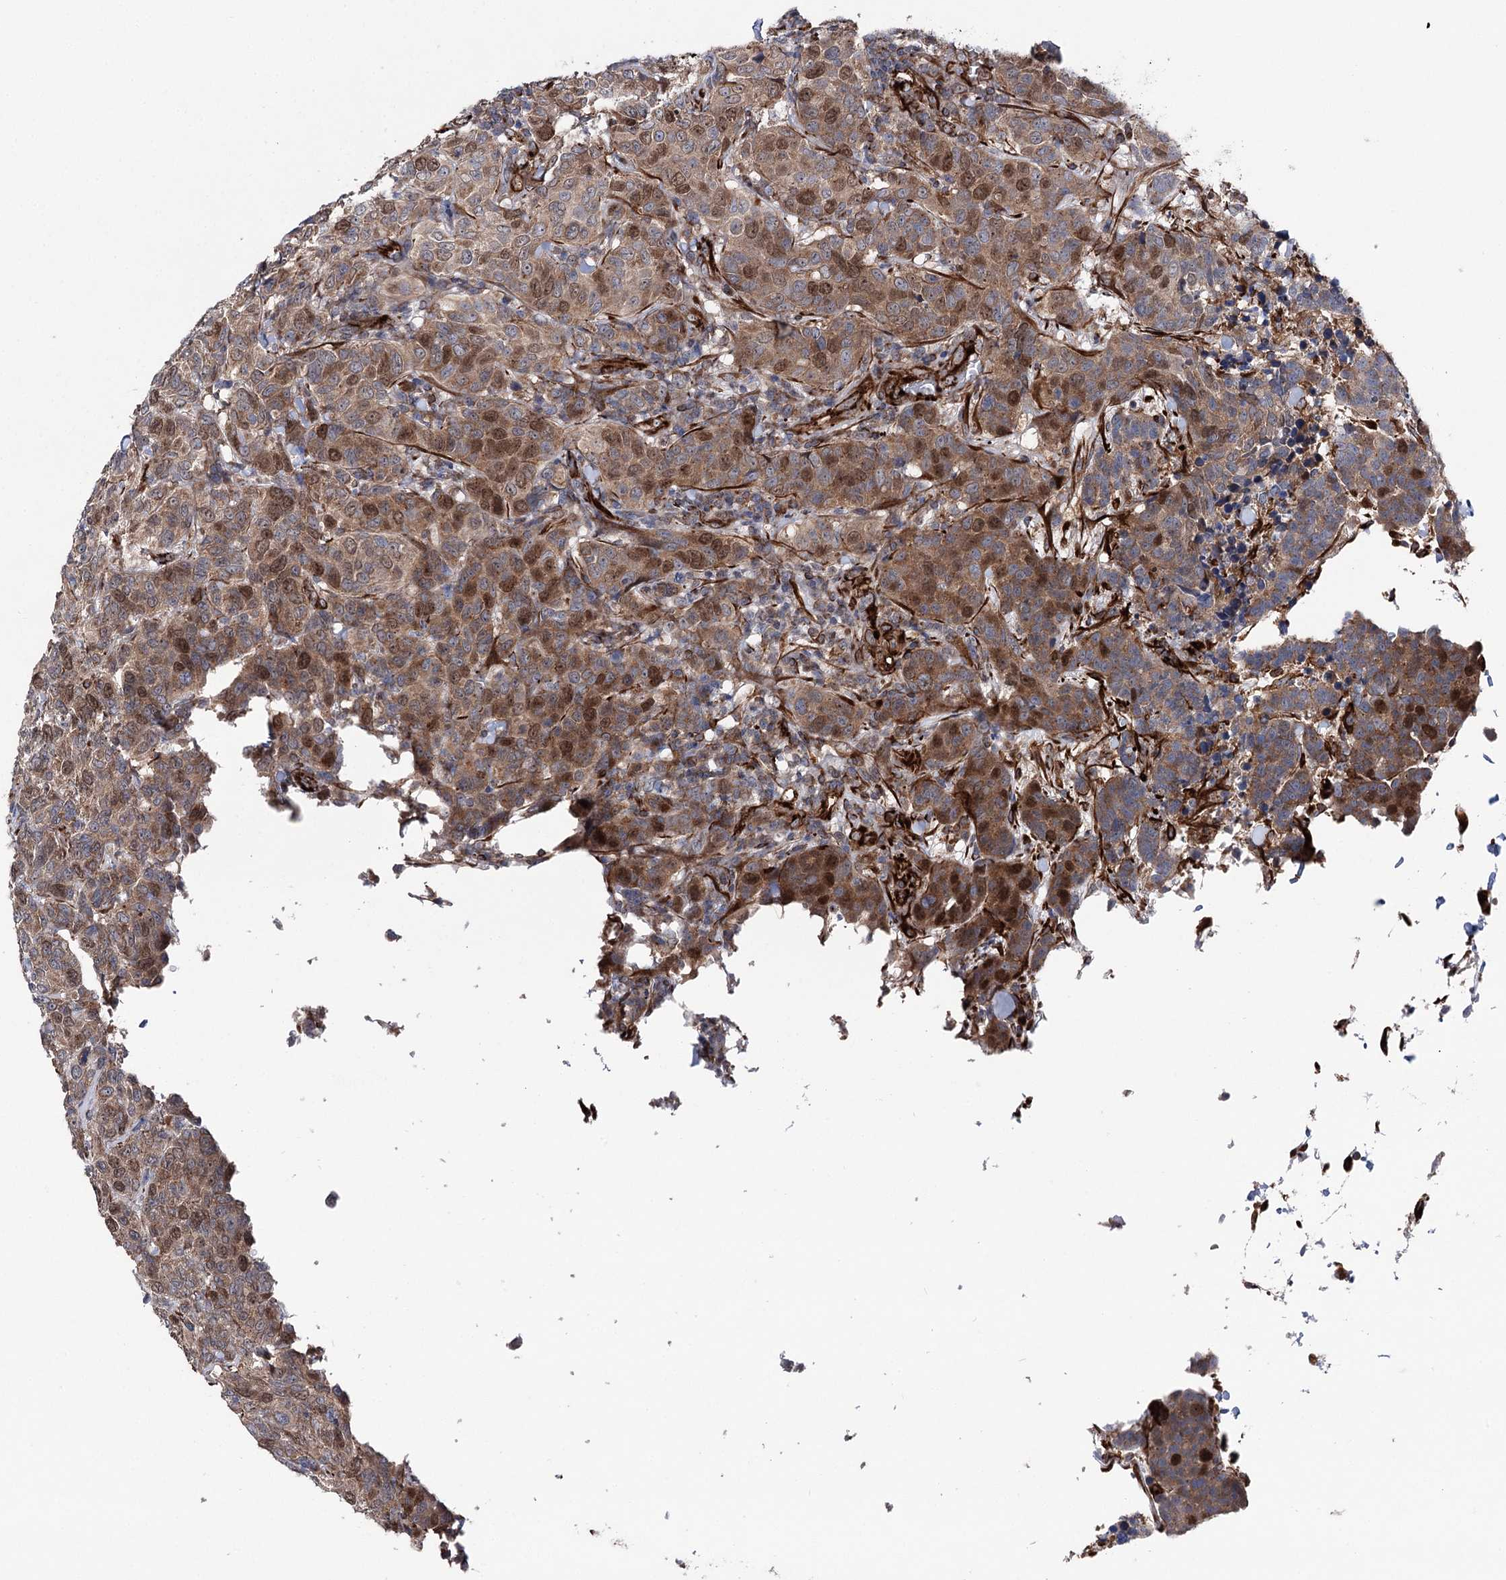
{"staining": {"intensity": "moderate", "quantity": "25%-75%", "location": "nuclear"}, "tissue": "breast cancer", "cell_type": "Tumor cells", "image_type": "cancer", "snomed": [{"axis": "morphology", "description": "Duct carcinoma"}, {"axis": "topography", "description": "Breast"}], "caption": "Protein positivity by immunohistochemistry (IHC) reveals moderate nuclear expression in approximately 25%-75% of tumor cells in breast cancer. (DAB (3,3'-diaminobenzidine) IHC with brightfield microscopy, high magnification).", "gene": "MIB1", "patient": {"sex": "female", "age": 55}}